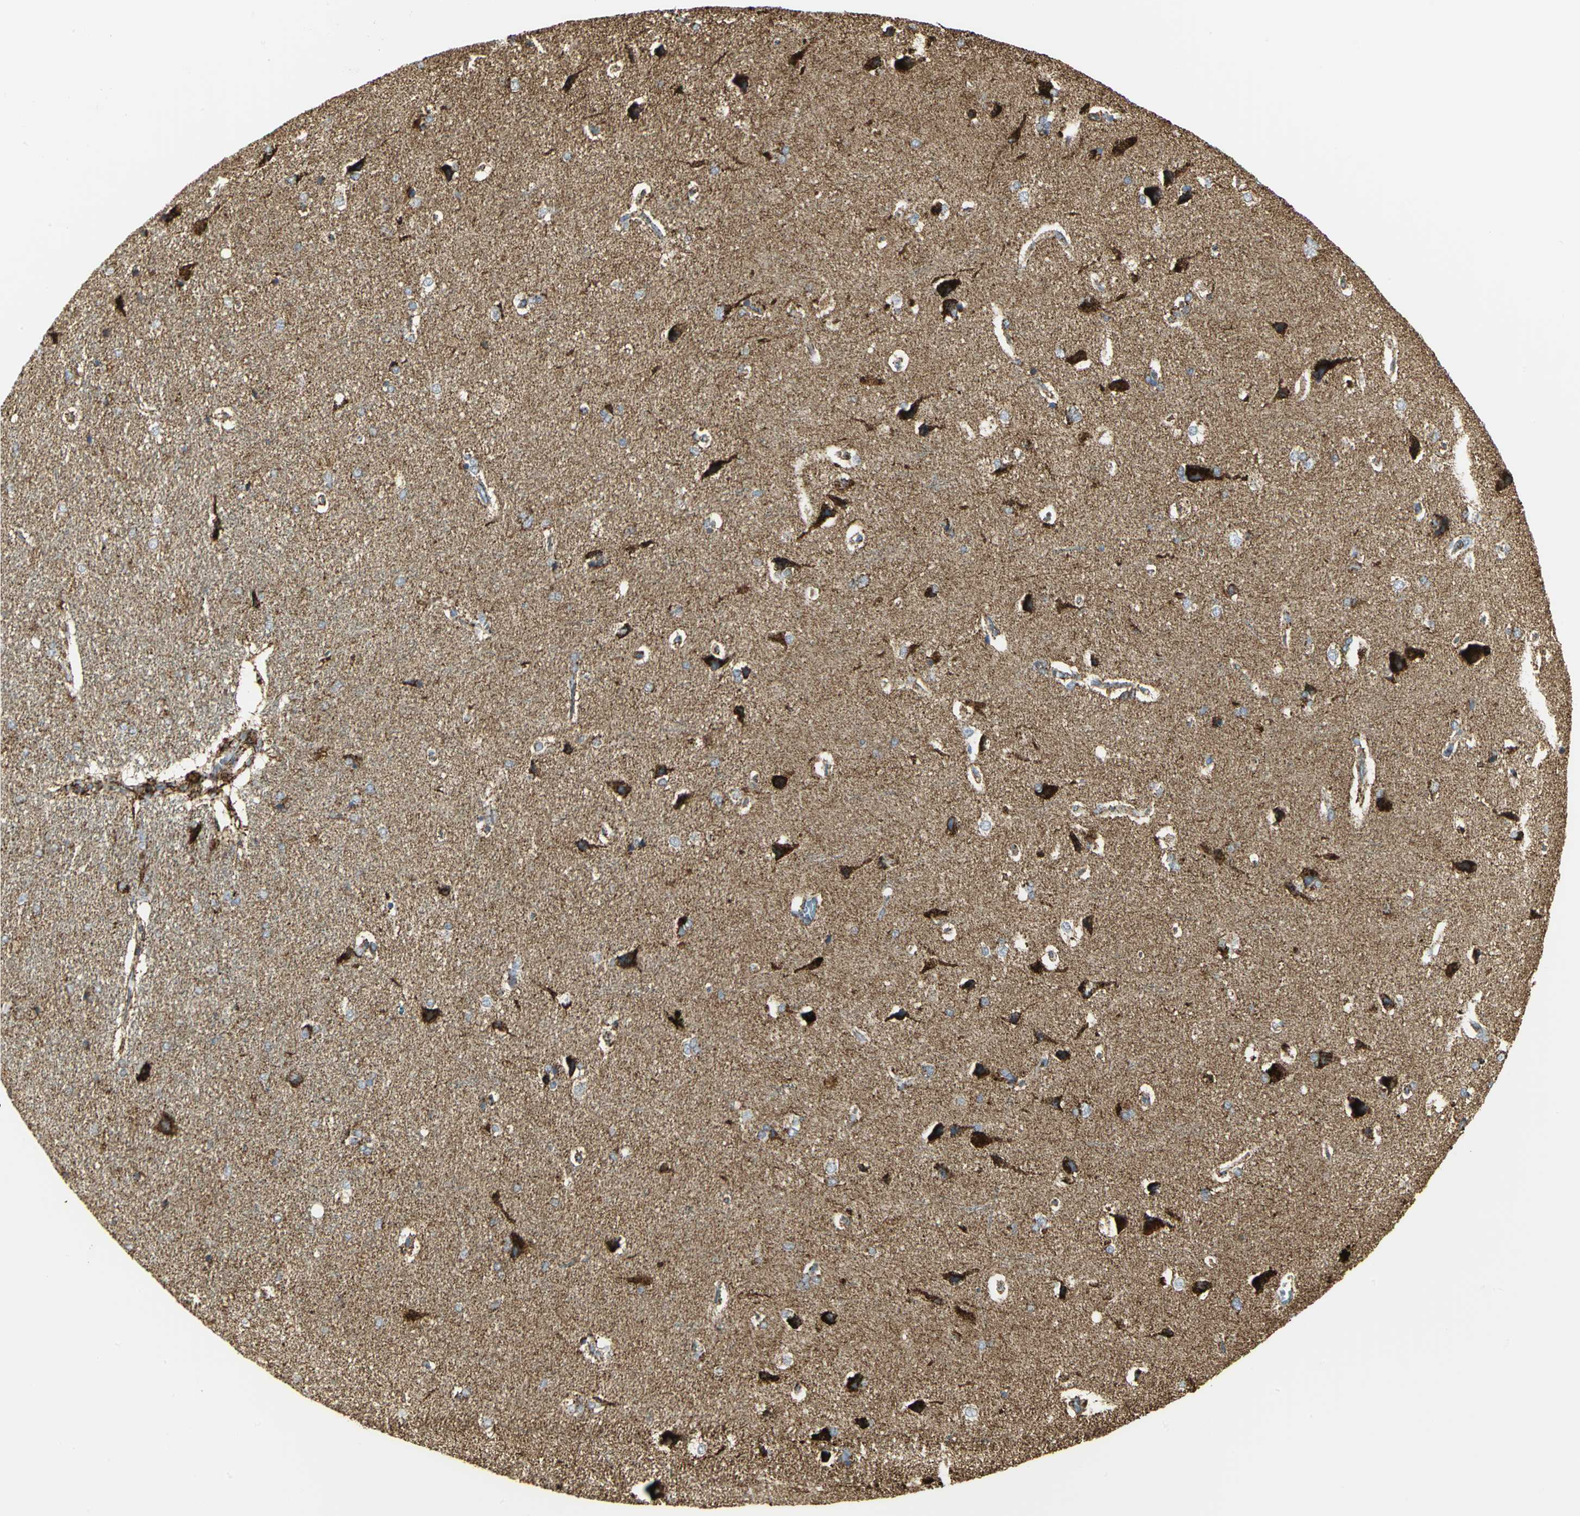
{"staining": {"intensity": "moderate", "quantity": ">75%", "location": "cytoplasmic/membranous"}, "tissue": "cerebral cortex", "cell_type": "Endothelial cells", "image_type": "normal", "snomed": [{"axis": "morphology", "description": "Normal tissue, NOS"}, {"axis": "topography", "description": "Cerebral cortex"}], "caption": "Immunohistochemistry (IHC) micrograph of benign cerebral cortex: human cerebral cortex stained using IHC shows medium levels of moderate protein expression localized specifically in the cytoplasmic/membranous of endothelial cells, appearing as a cytoplasmic/membranous brown color.", "gene": "VDAC1", "patient": {"sex": "male", "age": 62}}